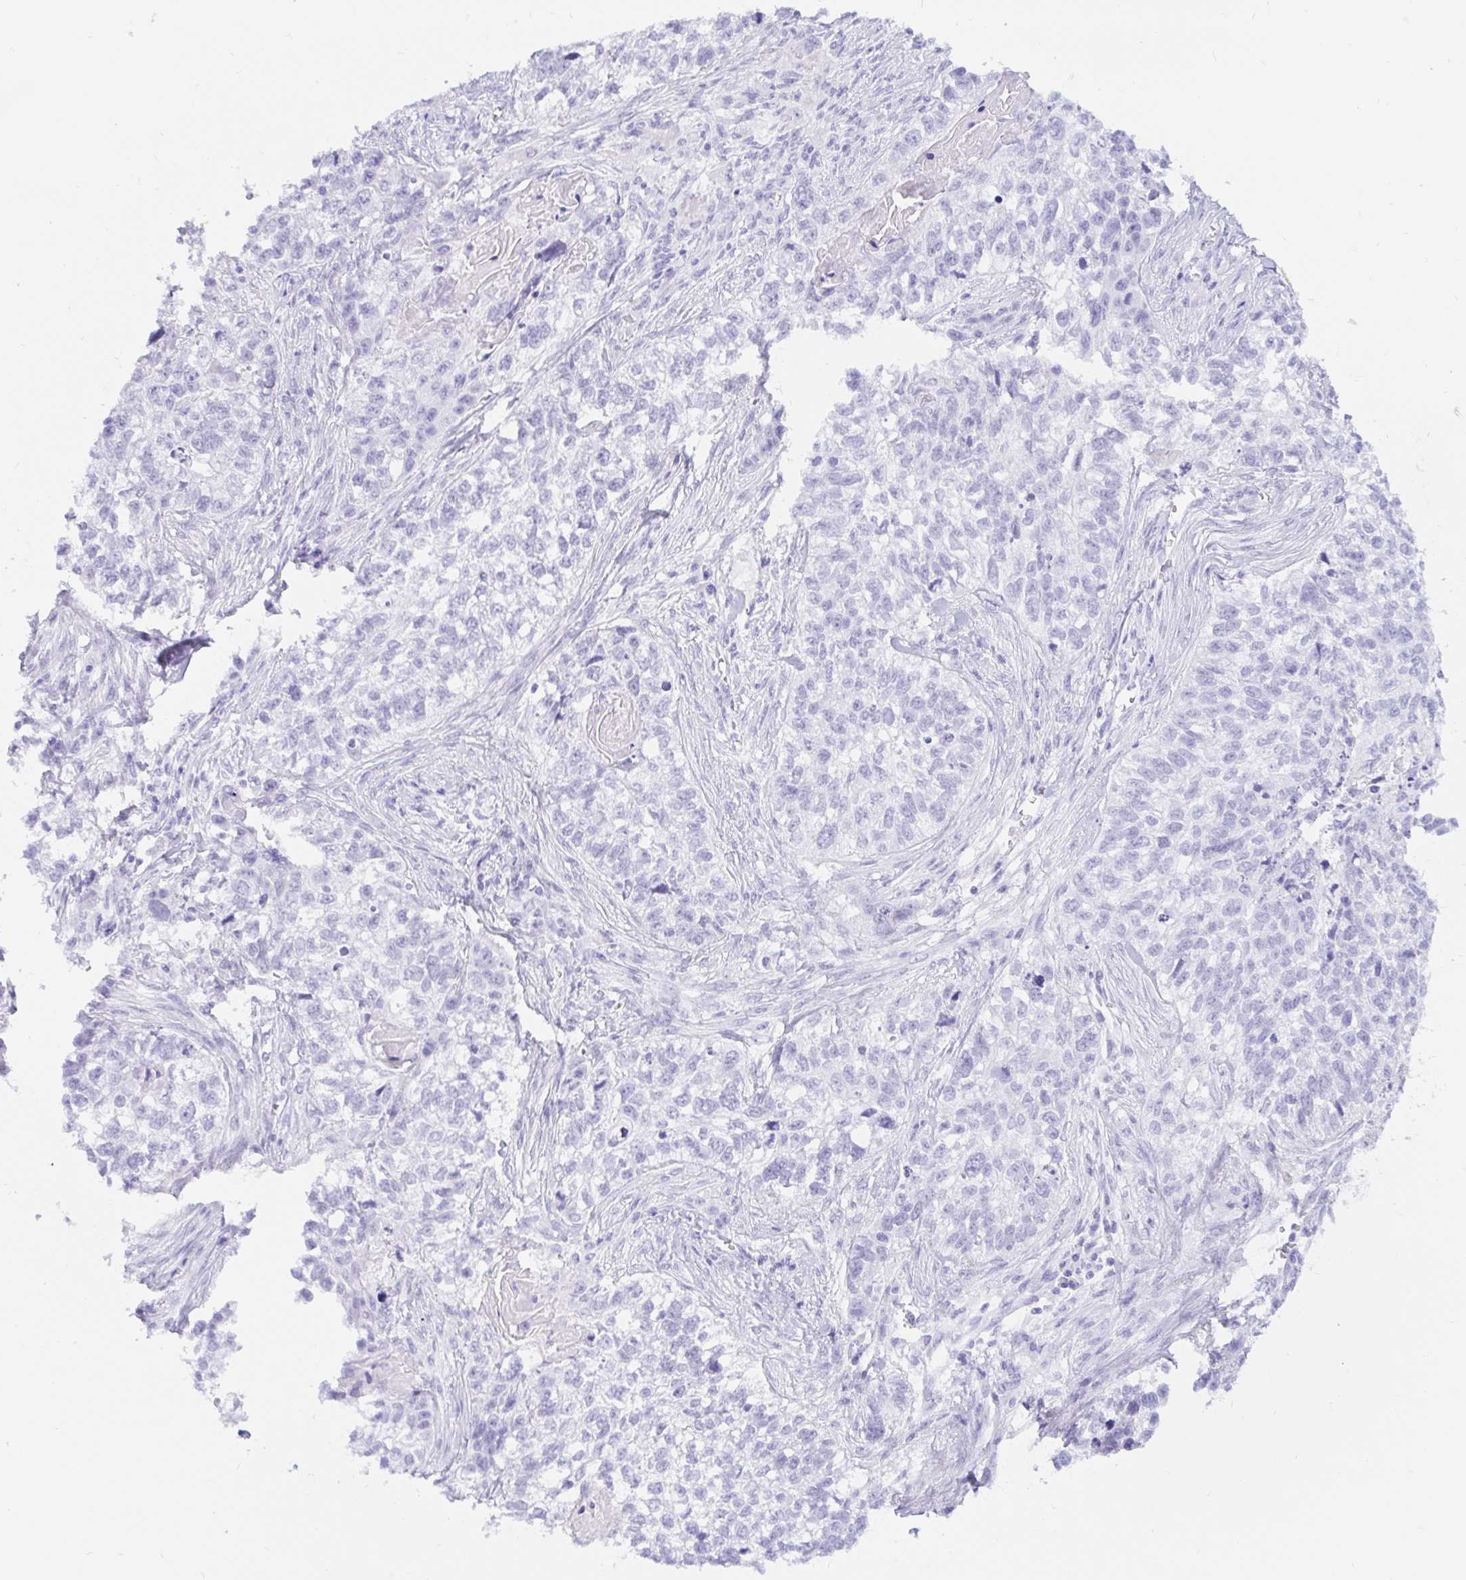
{"staining": {"intensity": "negative", "quantity": "none", "location": "none"}, "tissue": "lung cancer", "cell_type": "Tumor cells", "image_type": "cancer", "snomed": [{"axis": "morphology", "description": "Squamous cell carcinoma, NOS"}, {"axis": "topography", "description": "Lung"}], "caption": "Tumor cells show no significant protein expression in lung squamous cell carcinoma. (DAB (3,3'-diaminobenzidine) immunohistochemistry with hematoxylin counter stain).", "gene": "OR6T1", "patient": {"sex": "male", "age": 74}}